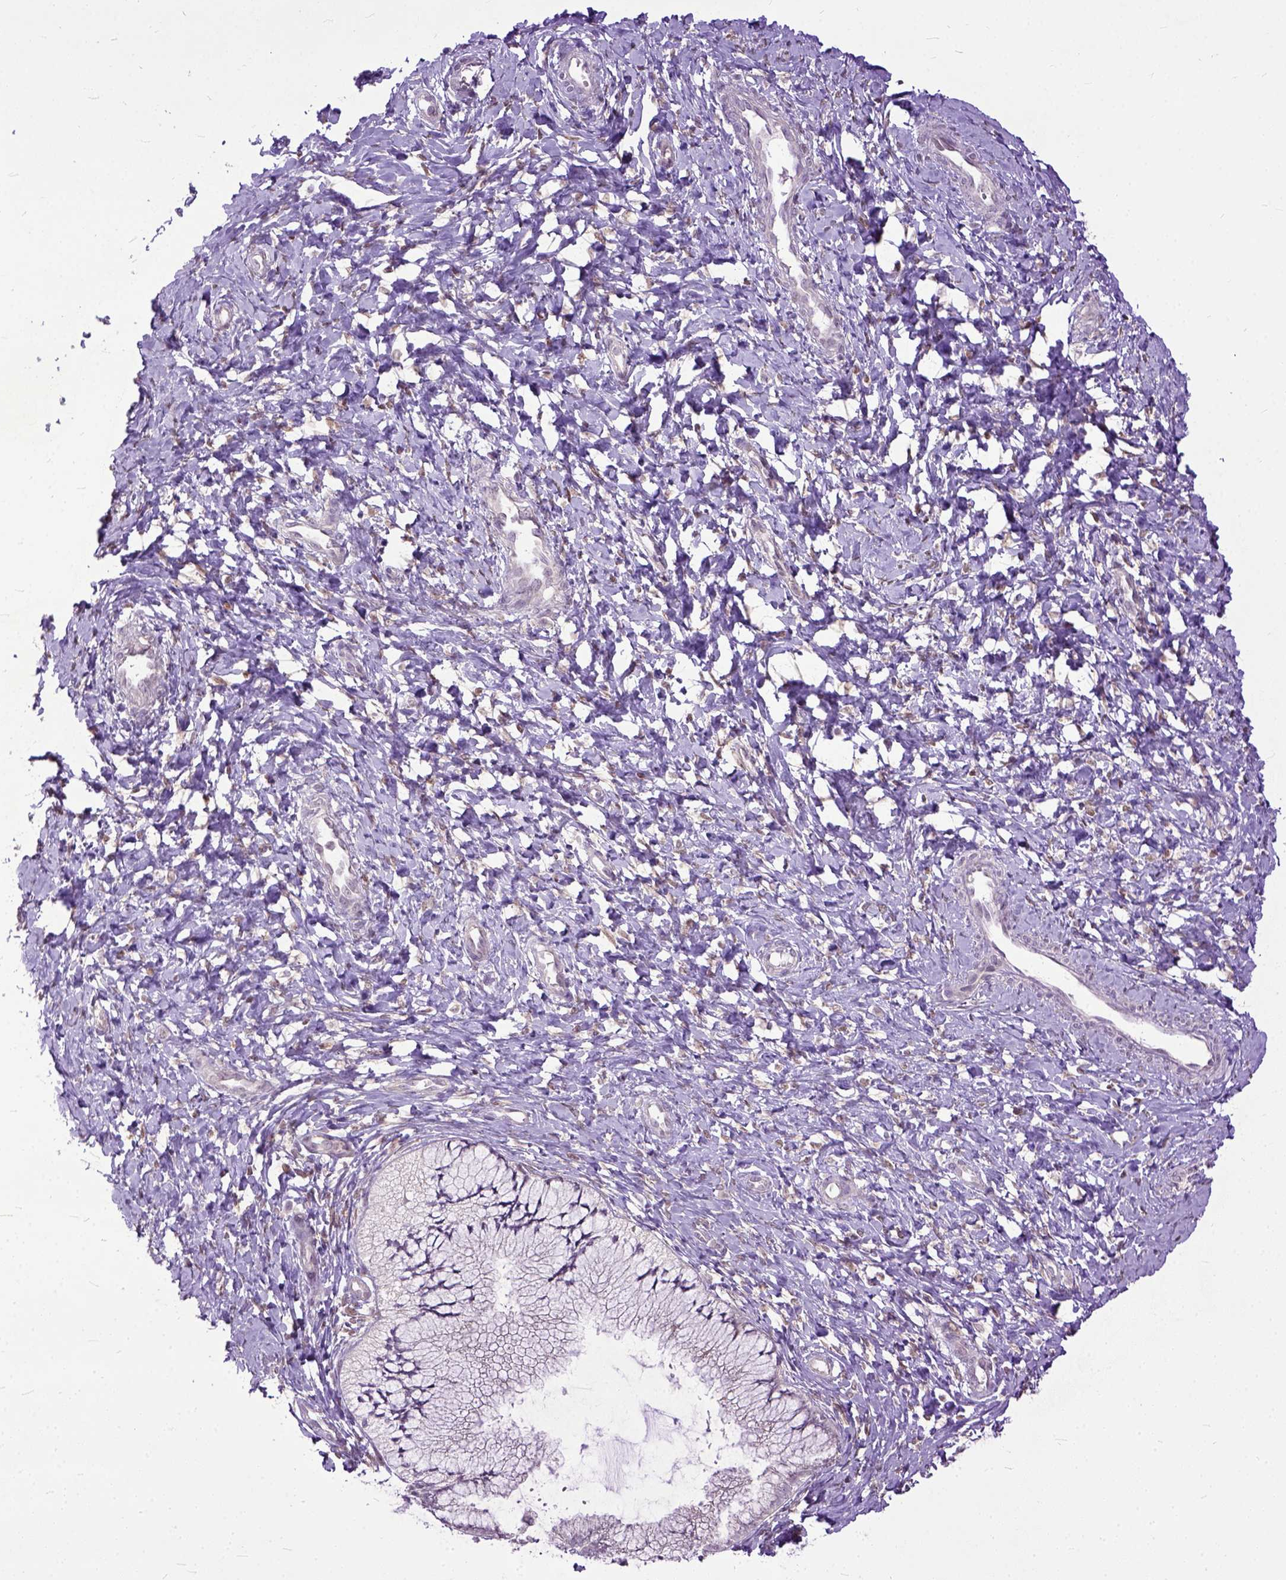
{"staining": {"intensity": "negative", "quantity": "none", "location": "none"}, "tissue": "cervix", "cell_type": "Glandular cells", "image_type": "normal", "snomed": [{"axis": "morphology", "description": "Normal tissue, NOS"}, {"axis": "topography", "description": "Cervix"}], "caption": "Human cervix stained for a protein using IHC exhibits no positivity in glandular cells.", "gene": "TCEAL7", "patient": {"sex": "female", "age": 37}}